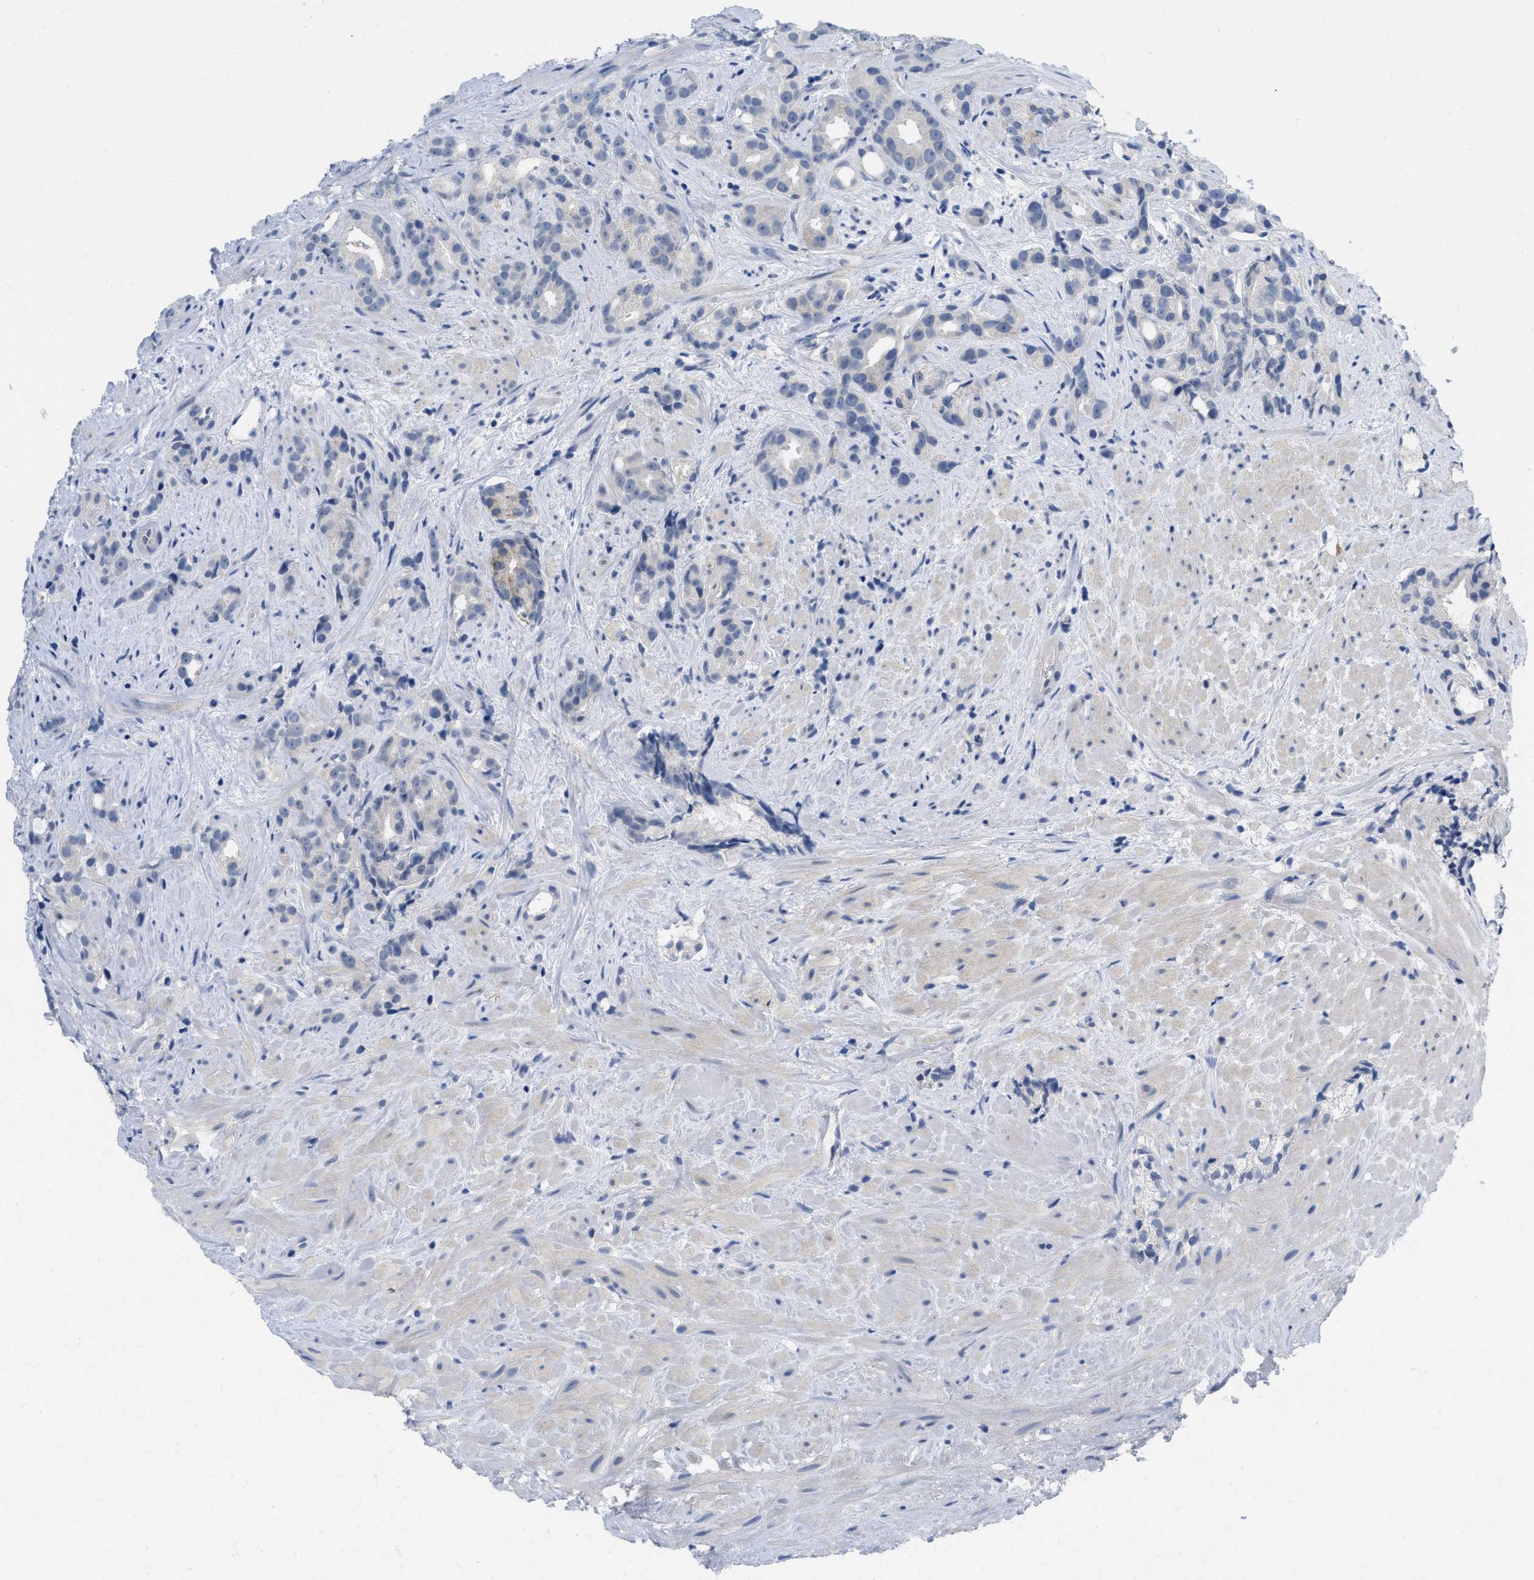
{"staining": {"intensity": "negative", "quantity": "none", "location": "none"}, "tissue": "prostate cancer", "cell_type": "Tumor cells", "image_type": "cancer", "snomed": [{"axis": "morphology", "description": "Adenocarcinoma, Low grade"}, {"axis": "topography", "description": "Prostate"}], "caption": "Immunohistochemistry micrograph of human adenocarcinoma (low-grade) (prostate) stained for a protein (brown), which demonstrates no expression in tumor cells.", "gene": "PYY", "patient": {"sex": "male", "age": 89}}